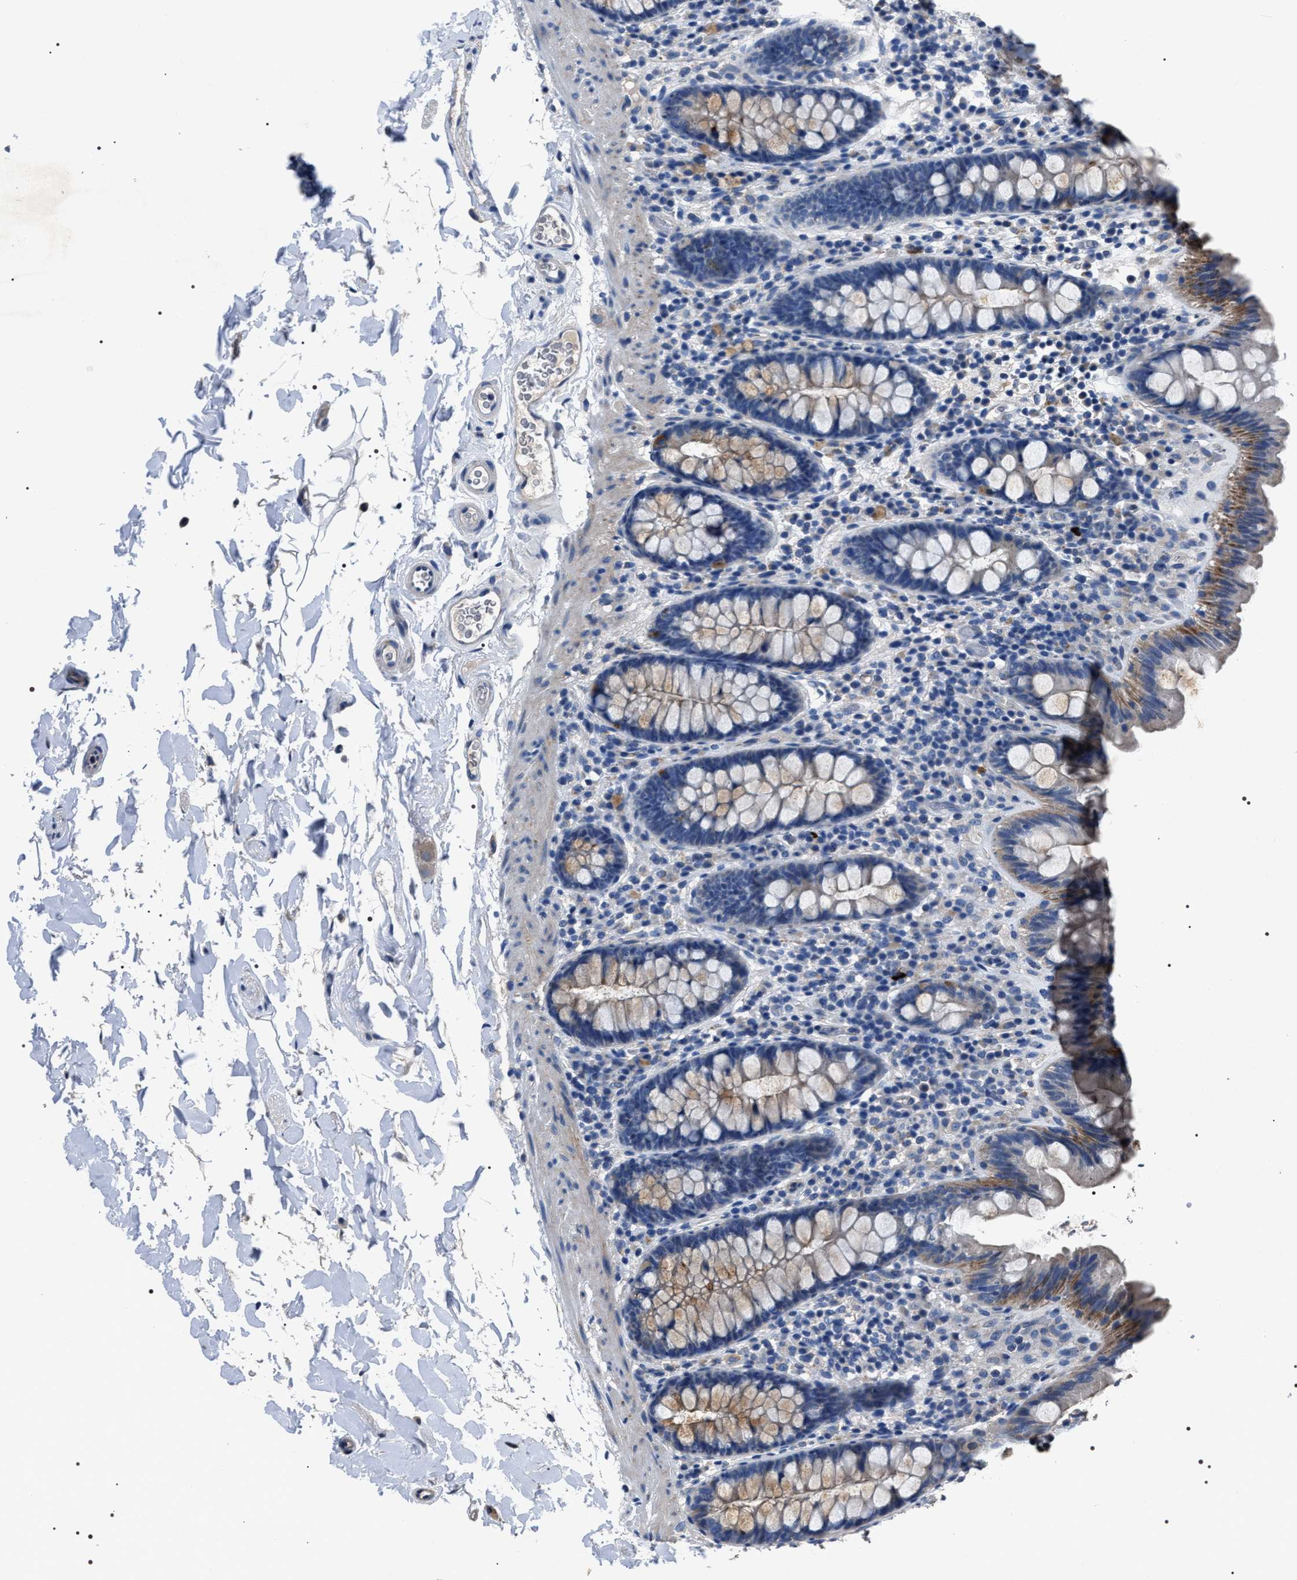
{"staining": {"intensity": "negative", "quantity": "none", "location": "none"}, "tissue": "colon", "cell_type": "Endothelial cells", "image_type": "normal", "snomed": [{"axis": "morphology", "description": "Normal tissue, NOS"}, {"axis": "topography", "description": "Colon"}], "caption": "A photomicrograph of colon stained for a protein demonstrates no brown staining in endothelial cells. Brightfield microscopy of immunohistochemistry stained with DAB (3,3'-diaminobenzidine) (brown) and hematoxylin (blue), captured at high magnification.", "gene": "TRIM54", "patient": {"sex": "female", "age": 80}}